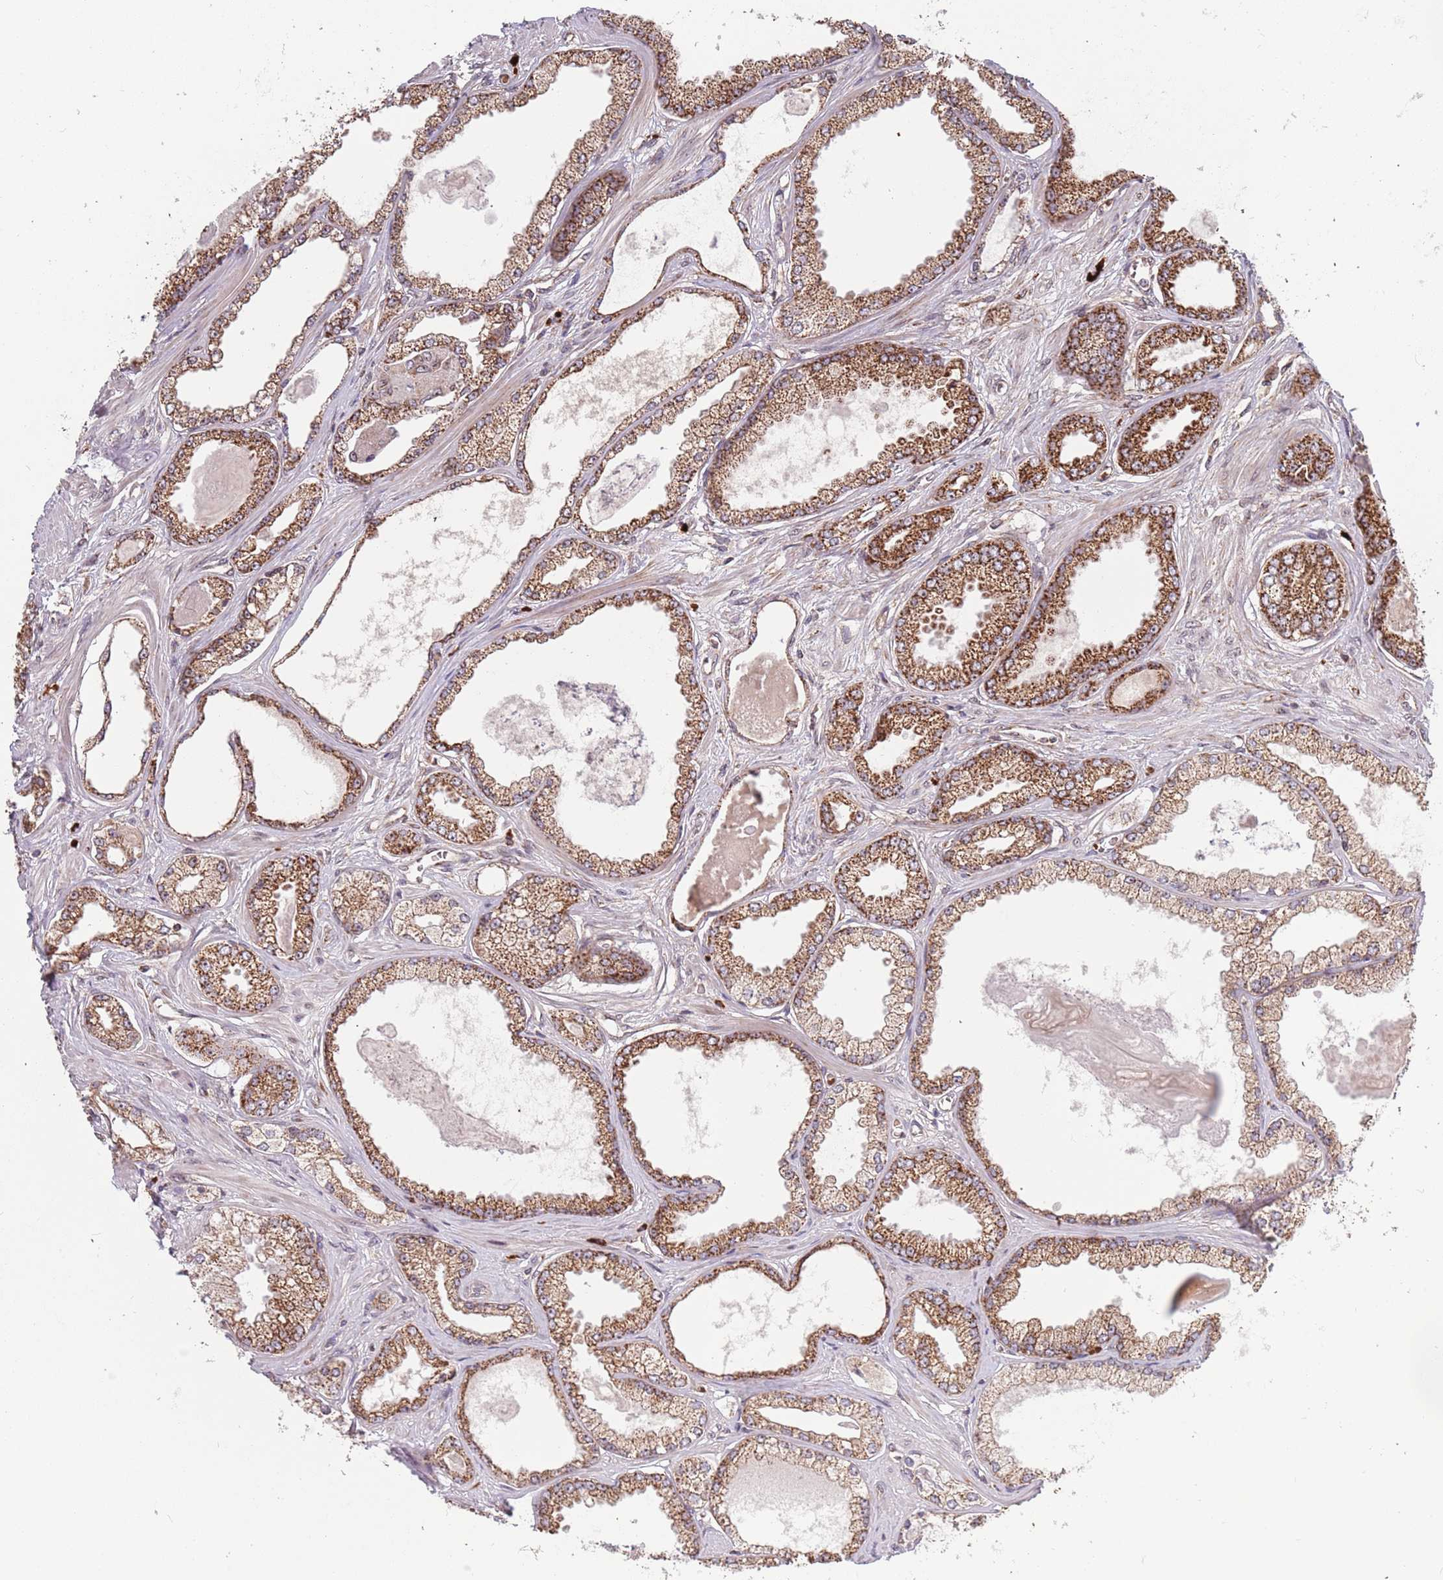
{"staining": {"intensity": "moderate", "quantity": ">75%", "location": "cytoplasmic/membranous"}, "tissue": "prostate cancer", "cell_type": "Tumor cells", "image_type": "cancer", "snomed": [{"axis": "morphology", "description": "Adenocarcinoma, Low grade"}, {"axis": "topography", "description": "Prostate"}], "caption": "Immunohistochemical staining of human prostate low-grade adenocarcinoma displays medium levels of moderate cytoplasmic/membranous protein expression in about >75% of tumor cells. The staining was performed using DAB to visualize the protein expression in brown, while the nuclei were stained in blue with hematoxylin (Magnification: 20x).", "gene": "DCHS1", "patient": {"sex": "male", "age": 64}}